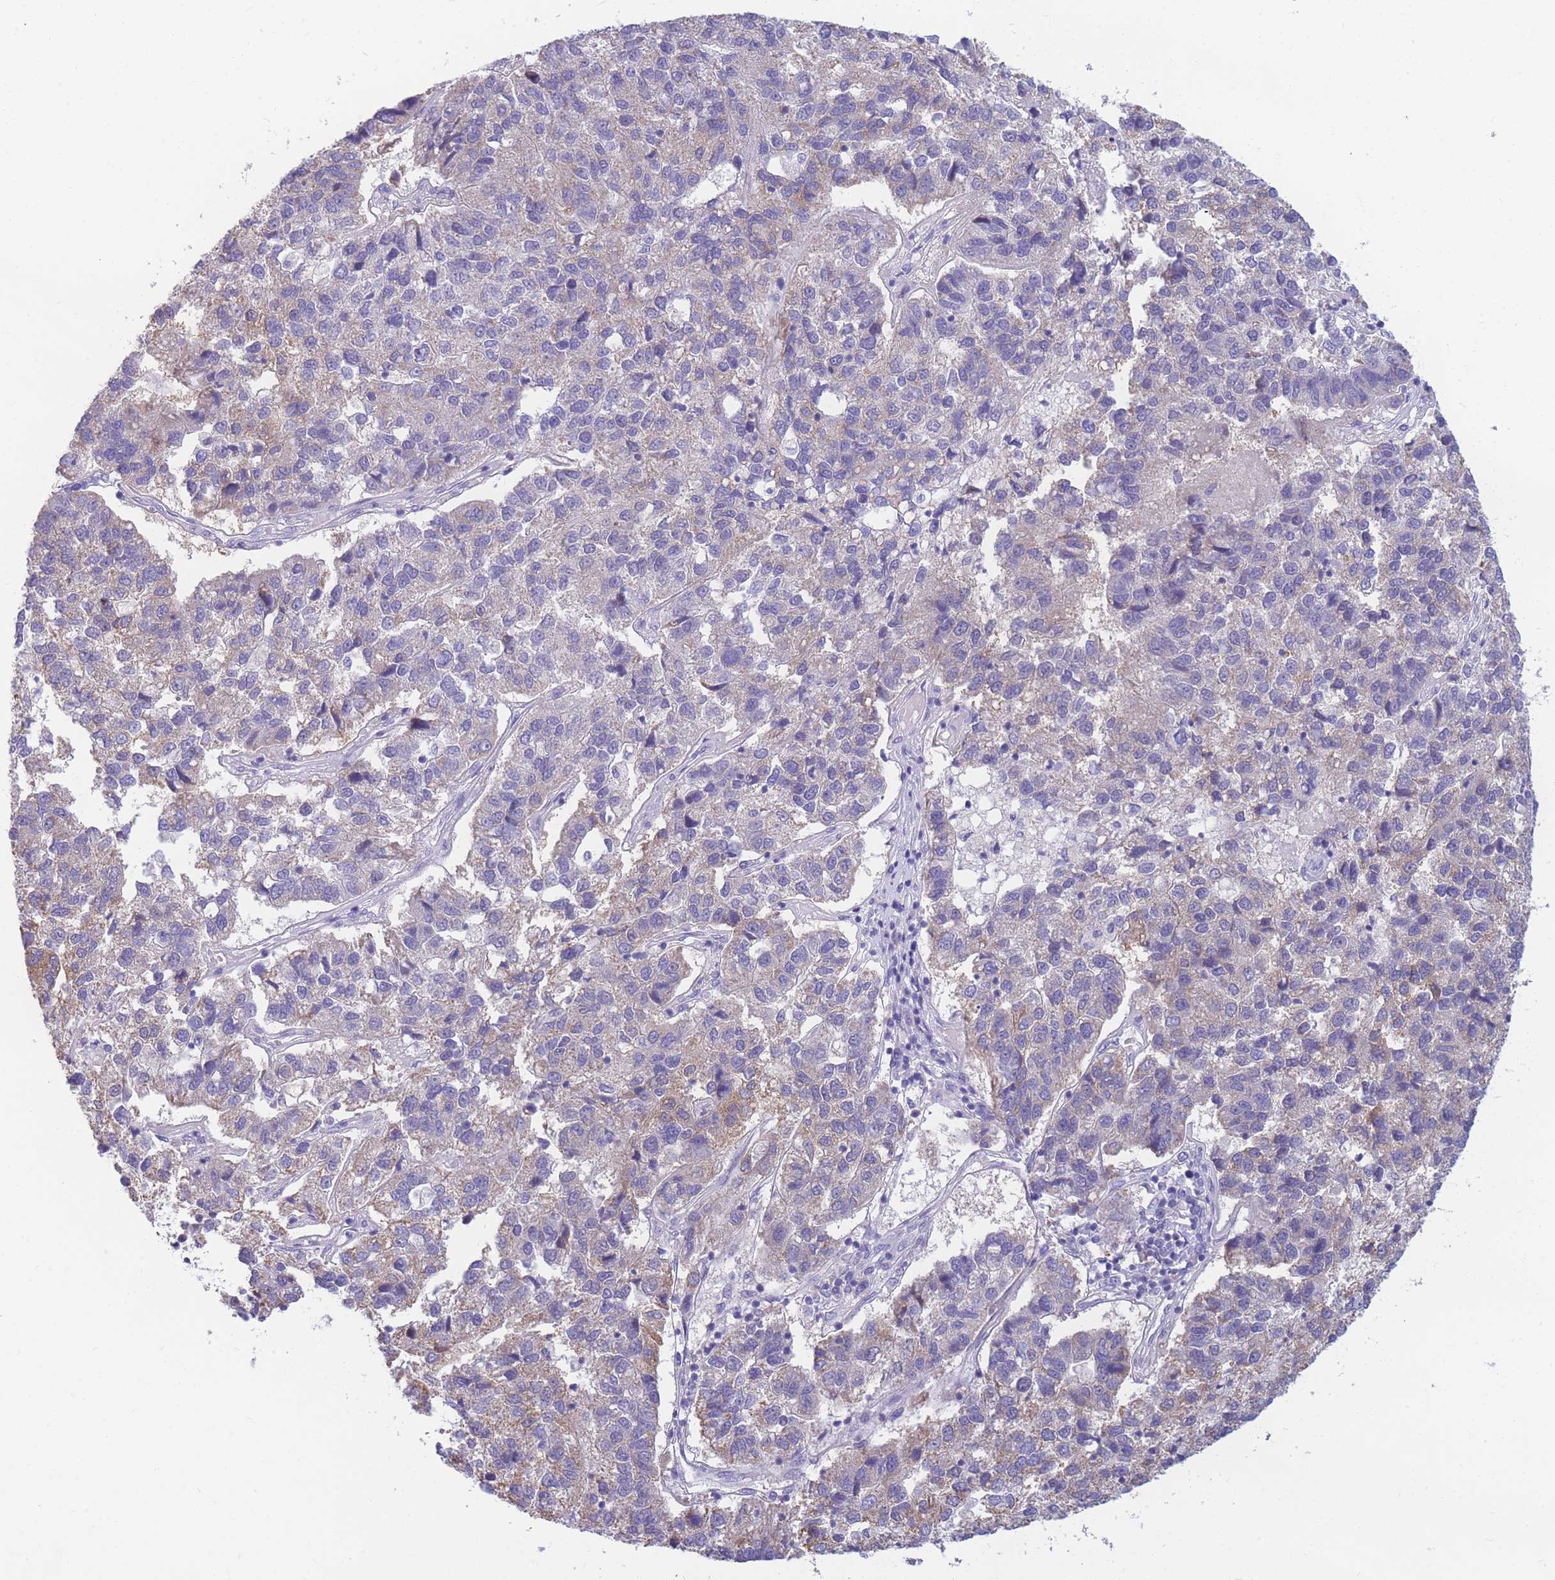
{"staining": {"intensity": "weak", "quantity": "<25%", "location": "cytoplasmic/membranous"}, "tissue": "pancreatic cancer", "cell_type": "Tumor cells", "image_type": "cancer", "snomed": [{"axis": "morphology", "description": "Adenocarcinoma, NOS"}, {"axis": "topography", "description": "Pancreas"}], "caption": "Human pancreatic cancer (adenocarcinoma) stained for a protein using IHC demonstrates no expression in tumor cells.", "gene": "DHRS11", "patient": {"sex": "female", "age": 61}}